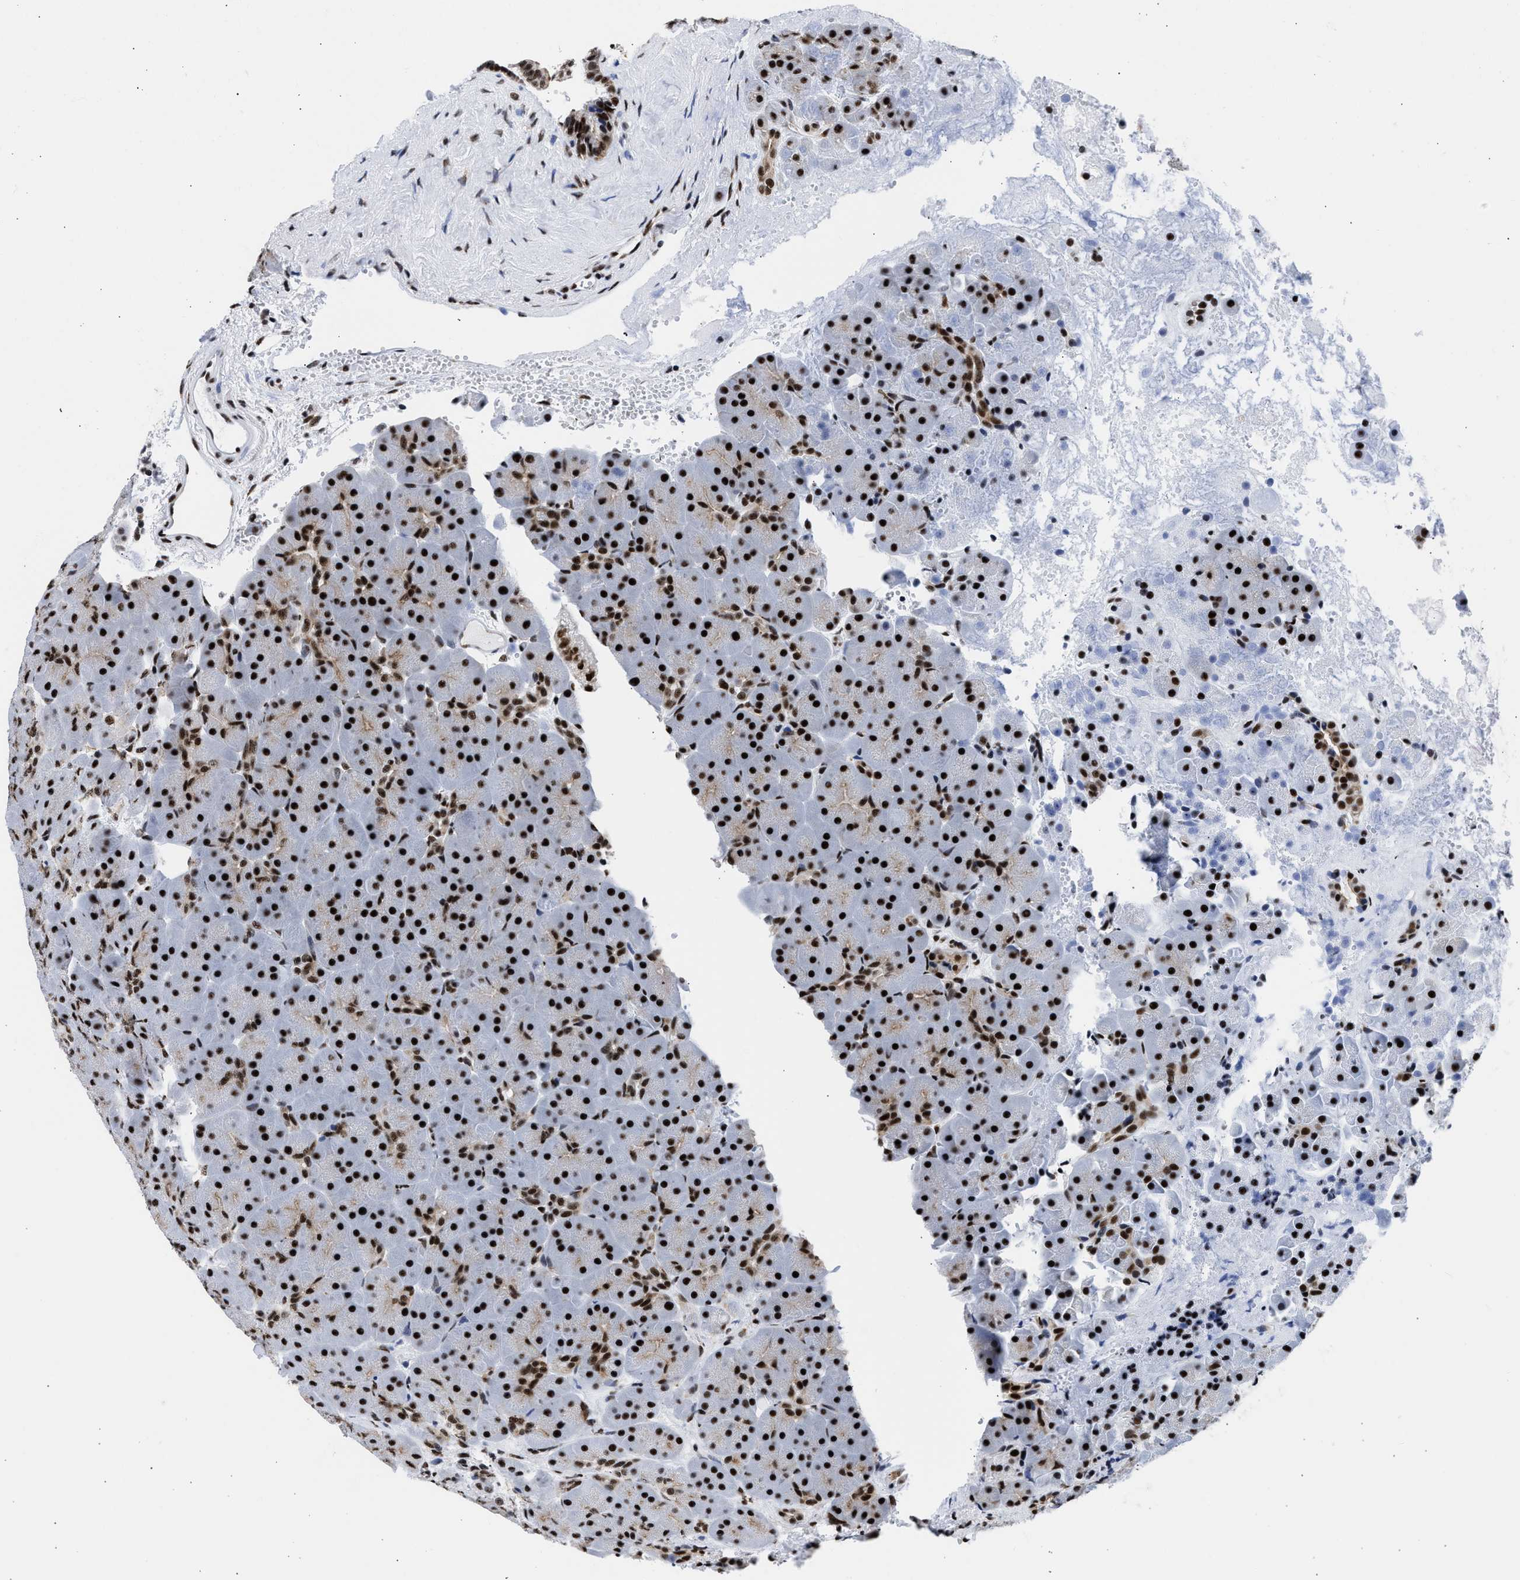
{"staining": {"intensity": "strong", "quantity": ">75%", "location": "nuclear"}, "tissue": "pancreas", "cell_type": "Exocrine glandular cells", "image_type": "normal", "snomed": [{"axis": "morphology", "description": "Normal tissue, NOS"}, {"axis": "topography", "description": "Pancreas"}], "caption": "Benign pancreas displays strong nuclear positivity in about >75% of exocrine glandular cells, visualized by immunohistochemistry.", "gene": "RBM8A", "patient": {"sex": "male", "age": 66}}